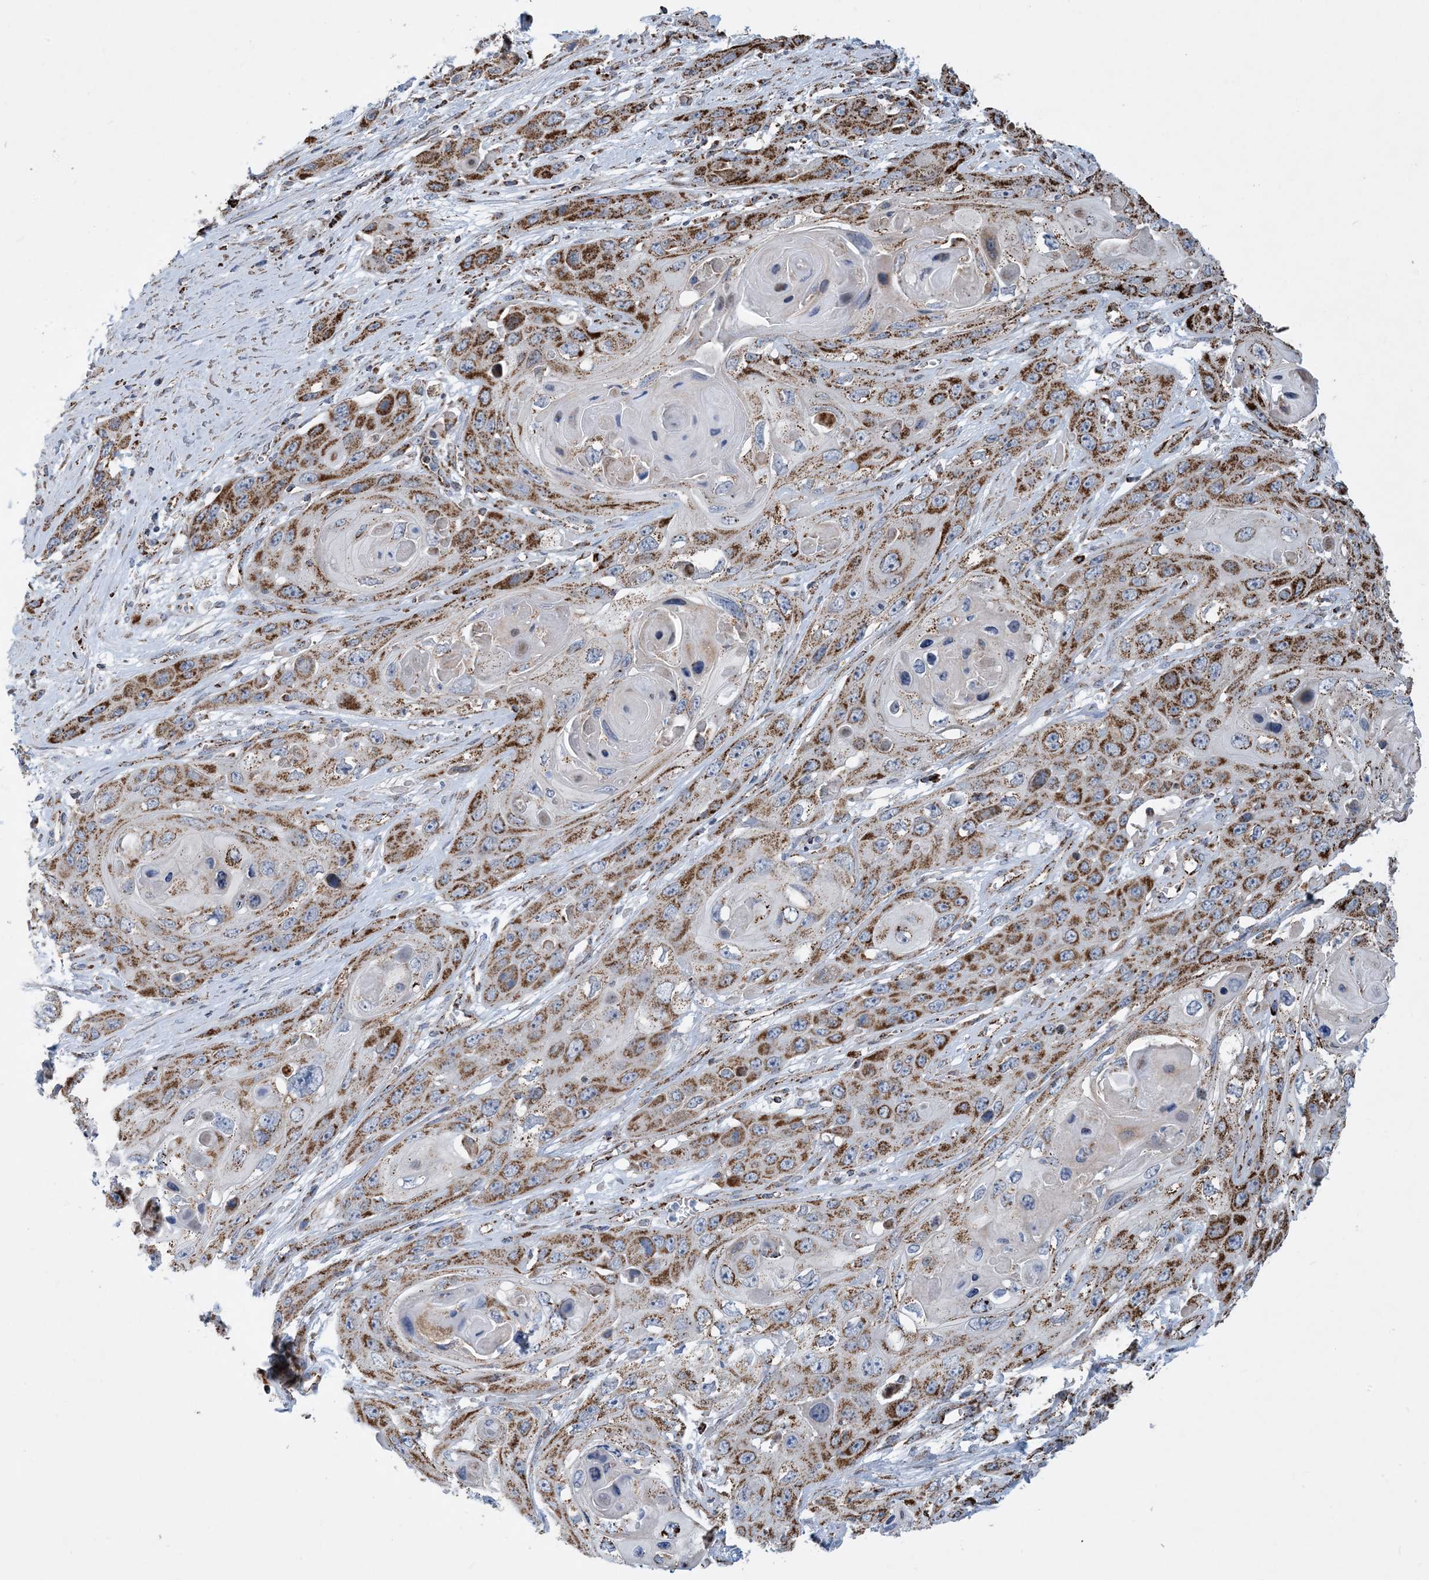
{"staining": {"intensity": "moderate", "quantity": ">75%", "location": "cytoplasmic/membranous"}, "tissue": "skin cancer", "cell_type": "Tumor cells", "image_type": "cancer", "snomed": [{"axis": "morphology", "description": "Squamous cell carcinoma, NOS"}, {"axis": "topography", "description": "Skin"}], "caption": "Protein positivity by immunohistochemistry exhibits moderate cytoplasmic/membranous positivity in approximately >75% of tumor cells in squamous cell carcinoma (skin).", "gene": "PCDHGA1", "patient": {"sex": "male", "age": 55}}